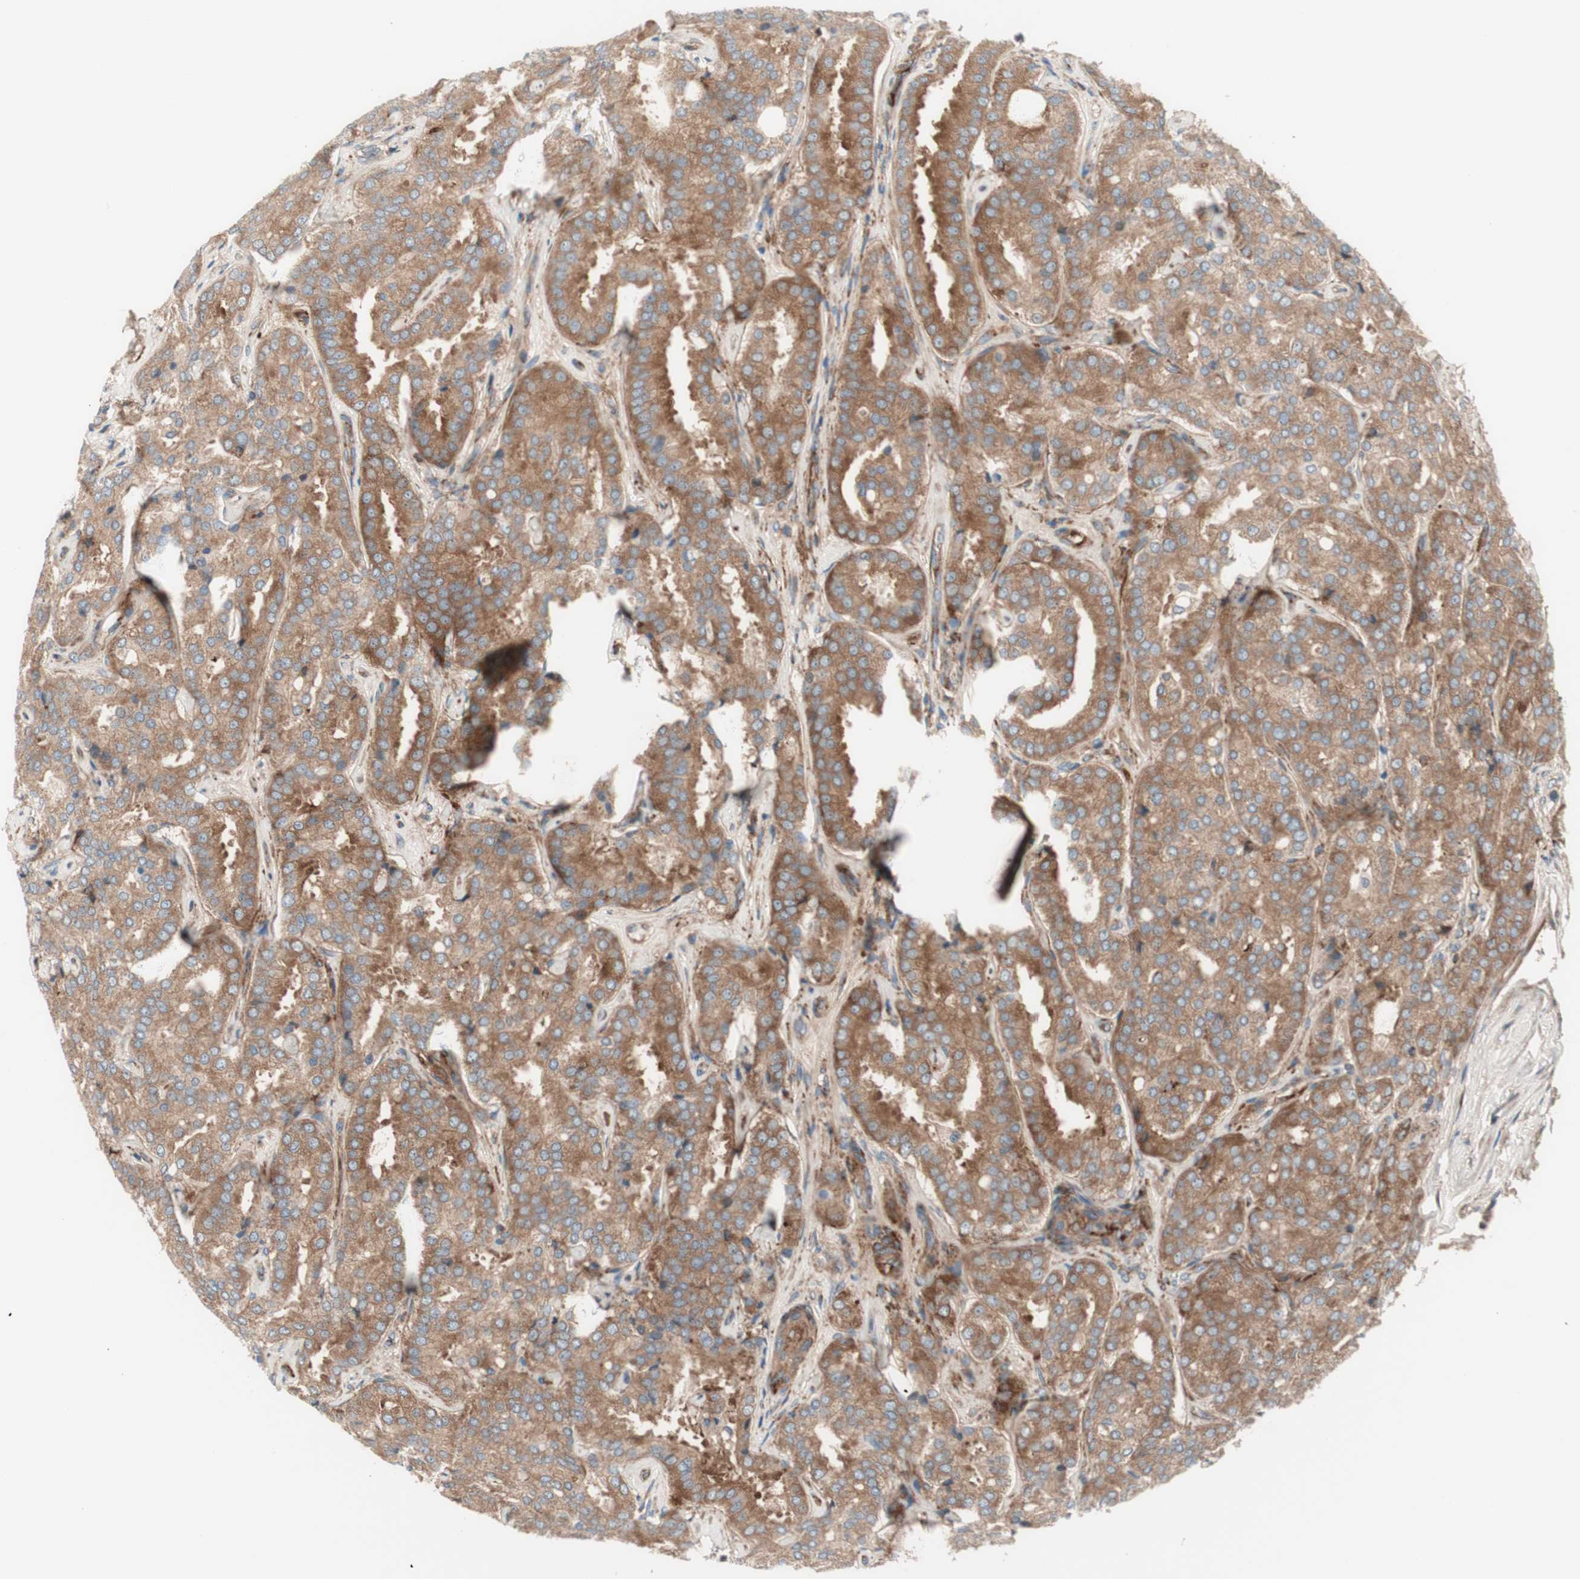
{"staining": {"intensity": "moderate", "quantity": ">75%", "location": "cytoplasmic/membranous"}, "tissue": "prostate cancer", "cell_type": "Tumor cells", "image_type": "cancer", "snomed": [{"axis": "morphology", "description": "Adenocarcinoma, High grade"}, {"axis": "topography", "description": "Prostate"}], "caption": "A brown stain highlights moderate cytoplasmic/membranous positivity of a protein in prostate cancer (high-grade adenocarcinoma) tumor cells. Nuclei are stained in blue.", "gene": "CCN4", "patient": {"sex": "male", "age": 65}}